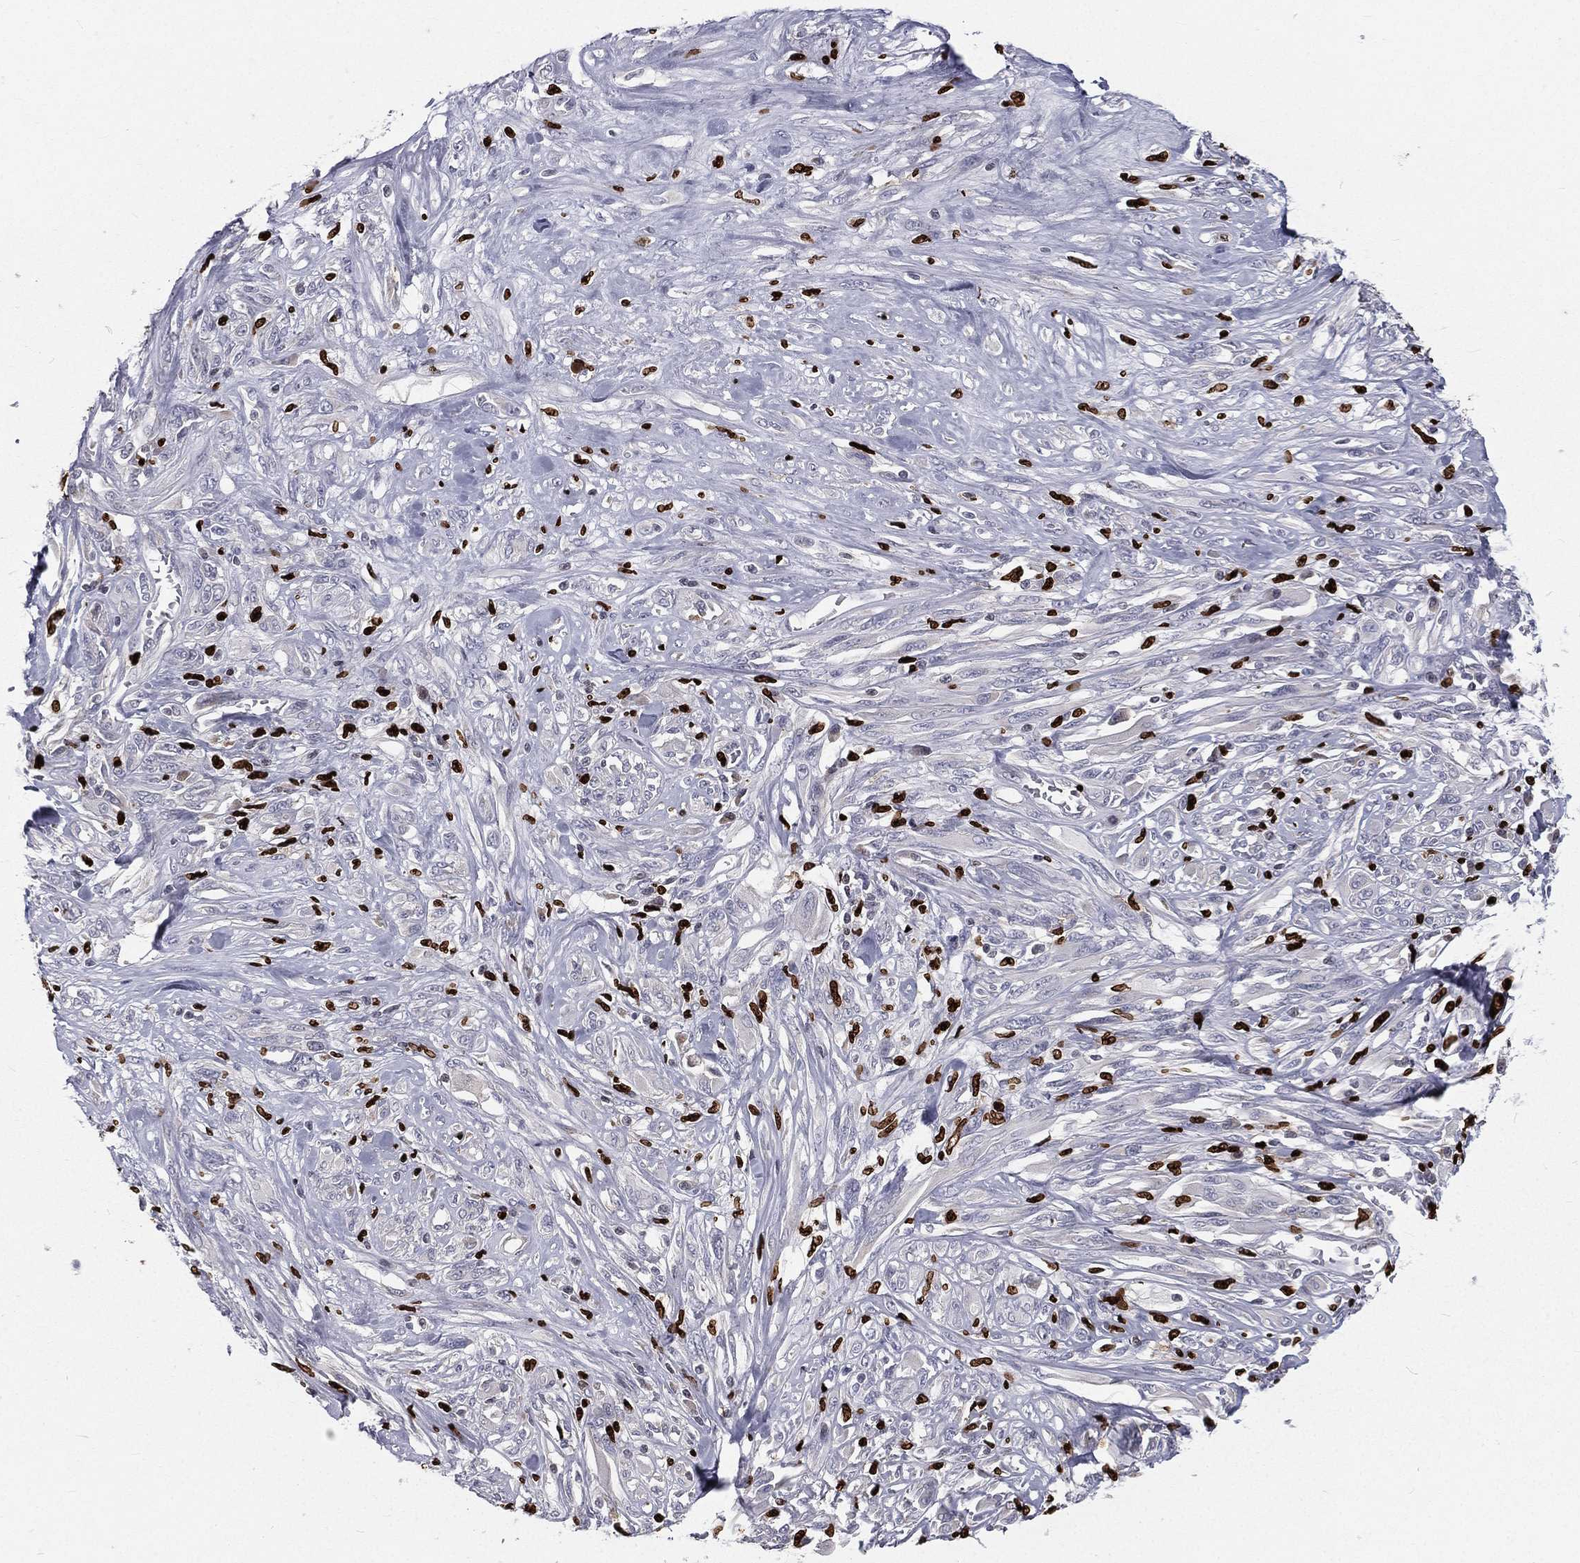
{"staining": {"intensity": "negative", "quantity": "none", "location": "none"}, "tissue": "melanoma", "cell_type": "Tumor cells", "image_type": "cancer", "snomed": [{"axis": "morphology", "description": "Malignant melanoma, NOS"}, {"axis": "topography", "description": "Skin"}], "caption": "Tumor cells are negative for brown protein staining in melanoma. (DAB immunohistochemistry (IHC), high magnification).", "gene": "MNDA", "patient": {"sex": "female", "age": 91}}